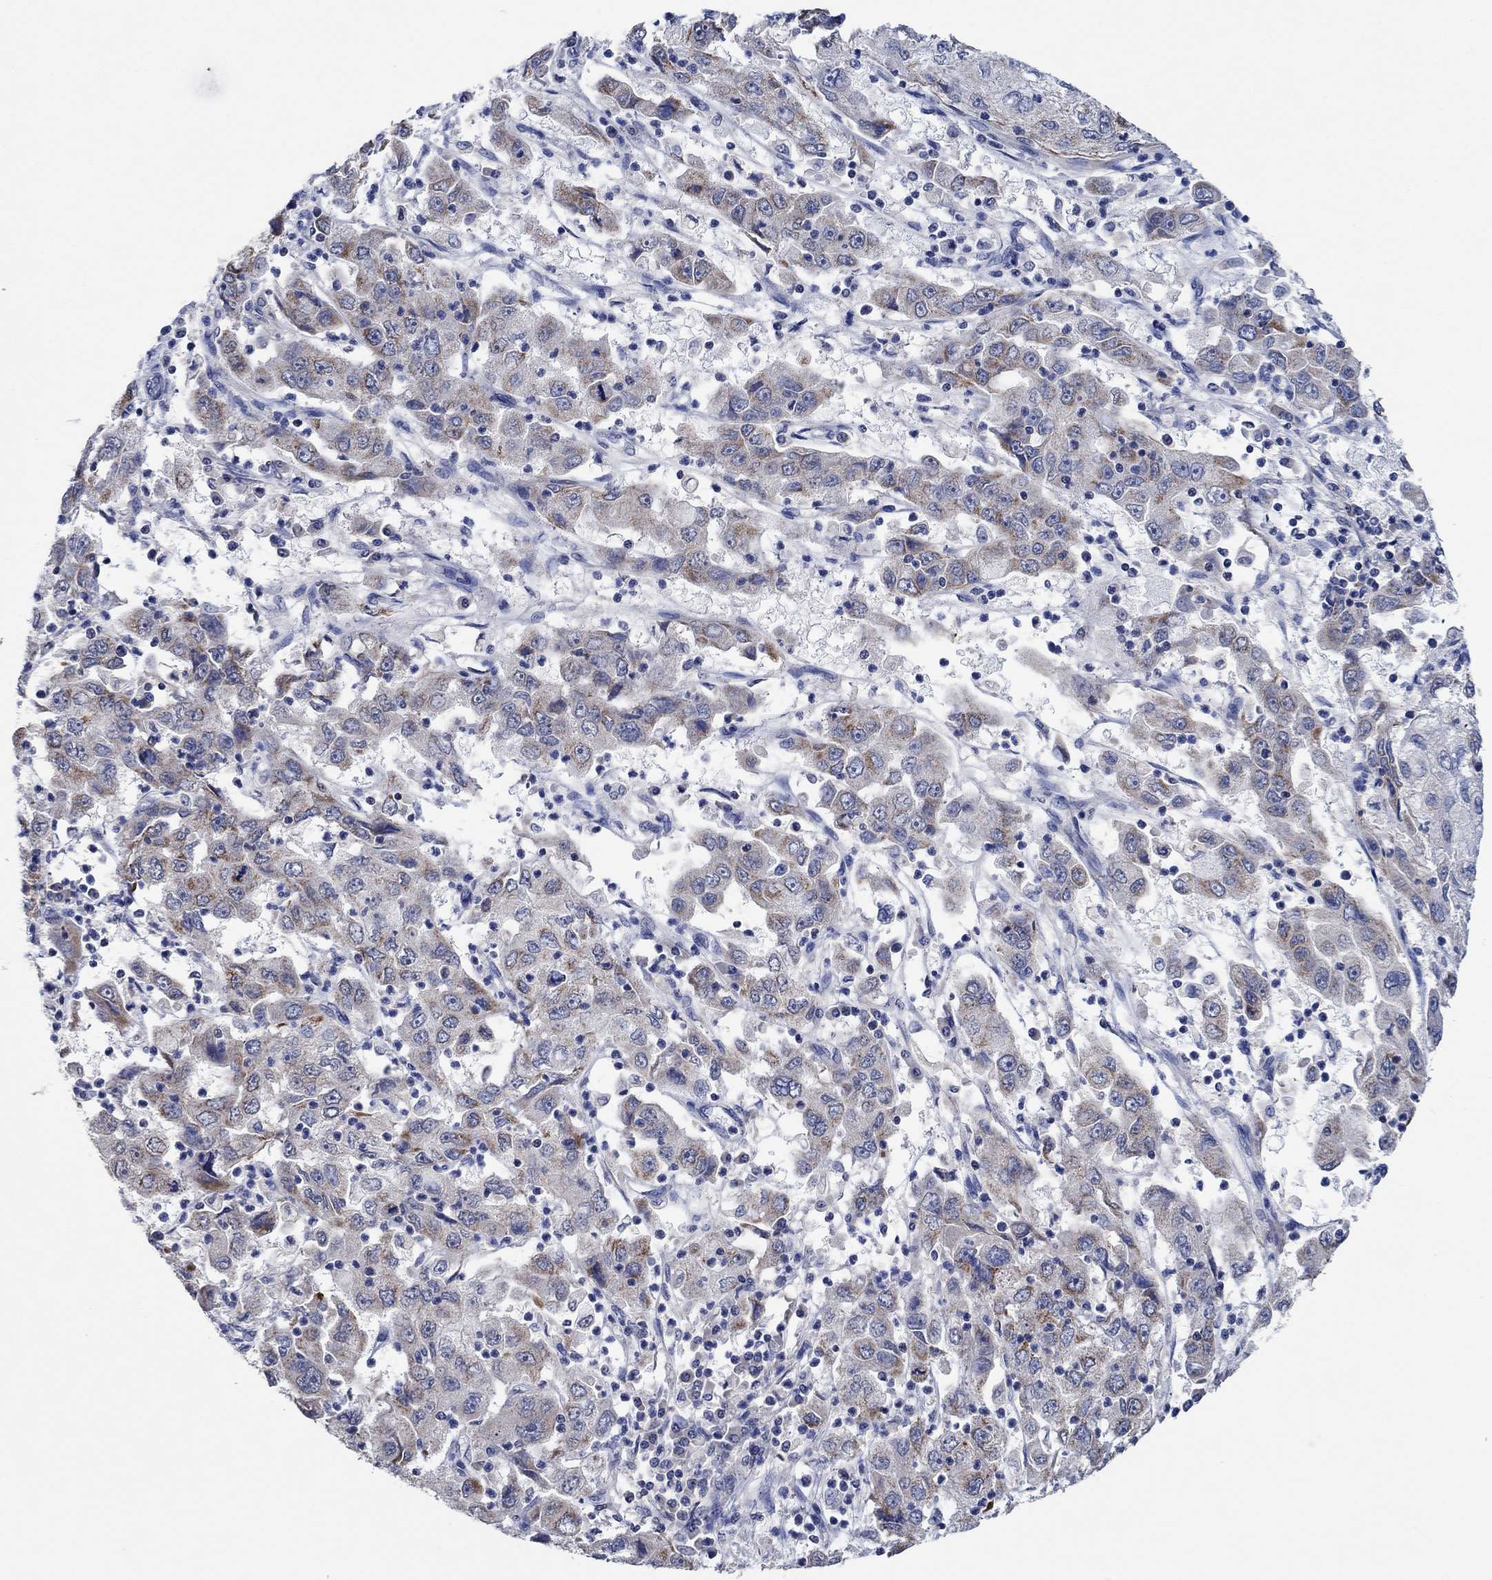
{"staining": {"intensity": "strong", "quantity": "<25%", "location": "cytoplasmic/membranous"}, "tissue": "cervical cancer", "cell_type": "Tumor cells", "image_type": "cancer", "snomed": [{"axis": "morphology", "description": "Squamous cell carcinoma, NOS"}, {"axis": "topography", "description": "Cervix"}], "caption": "The image displays staining of cervical cancer, revealing strong cytoplasmic/membranous protein positivity (brown color) within tumor cells. The staining was performed using DAB (3,3'-diaminobenzidine) to visualize the protein expression in brown, while the nuclei were stained in blue with hematoxylin (Magnification: 20x).", "gene": "PRRT3", "patient": {"sex": "female", "age": 36}}